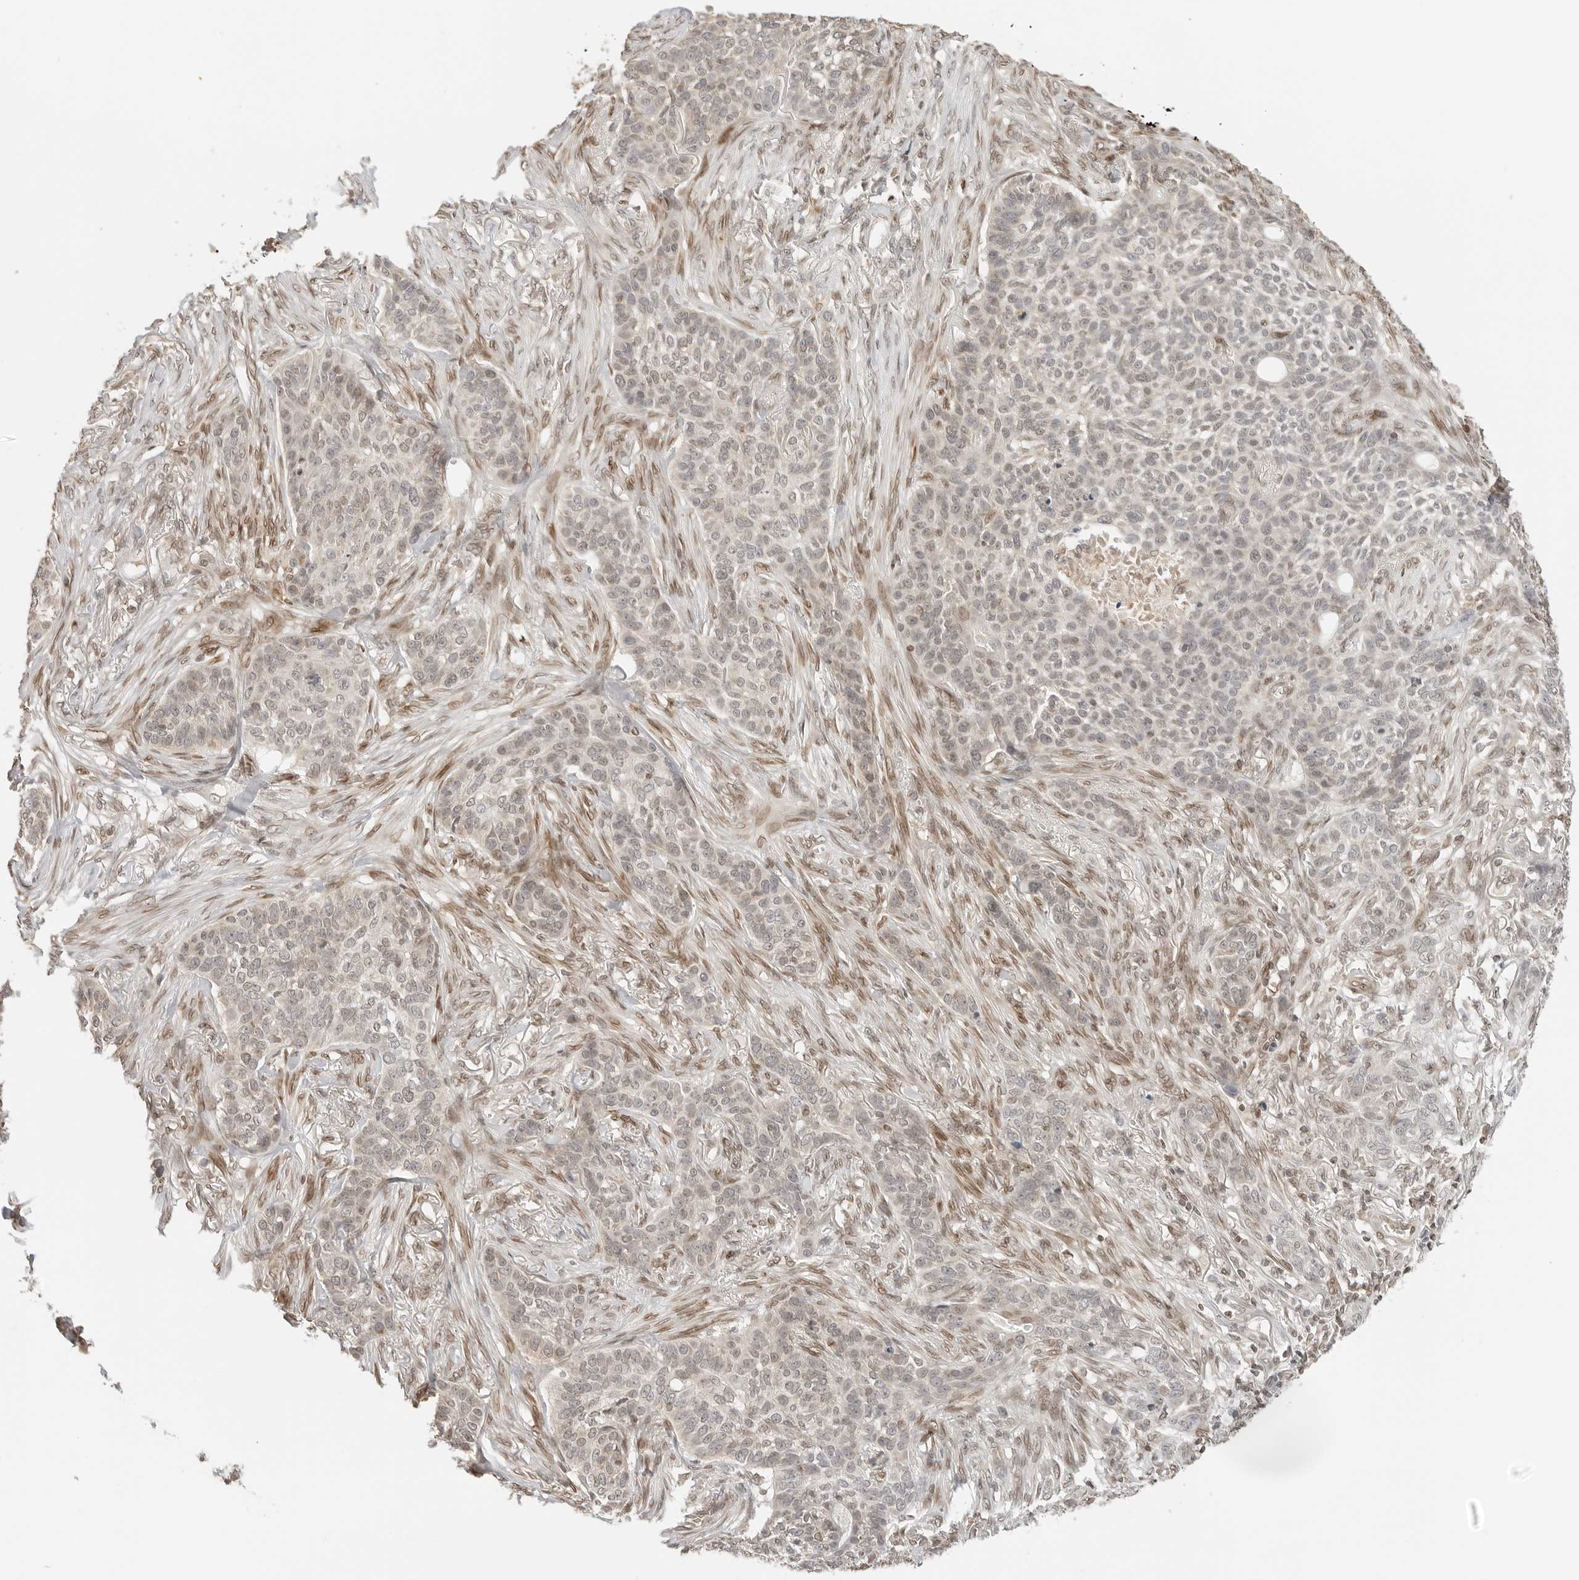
{"staining": {"intensity": "negative", "quantity": "none", "location": "none"}, "tissue": "skin cancer", "cell_type": "Tumor cells", "image_type": "cancer", "snomed": [{"axis": "morphology", "description": "Basal cell carcinoma"}, {"axis": "topography", "description": "Skin"}], "caption": "Photomicrograph shows no protein expression in tumor cells of skin basal cell carcinoma tissue. The staining is performed using DAB (3,3'-diaminobenzidine) brown chromogen with nuclei counter-stained in using hematoxylin.", "gene": "POLH", "patient": {"sex": "male", "age": 85}}